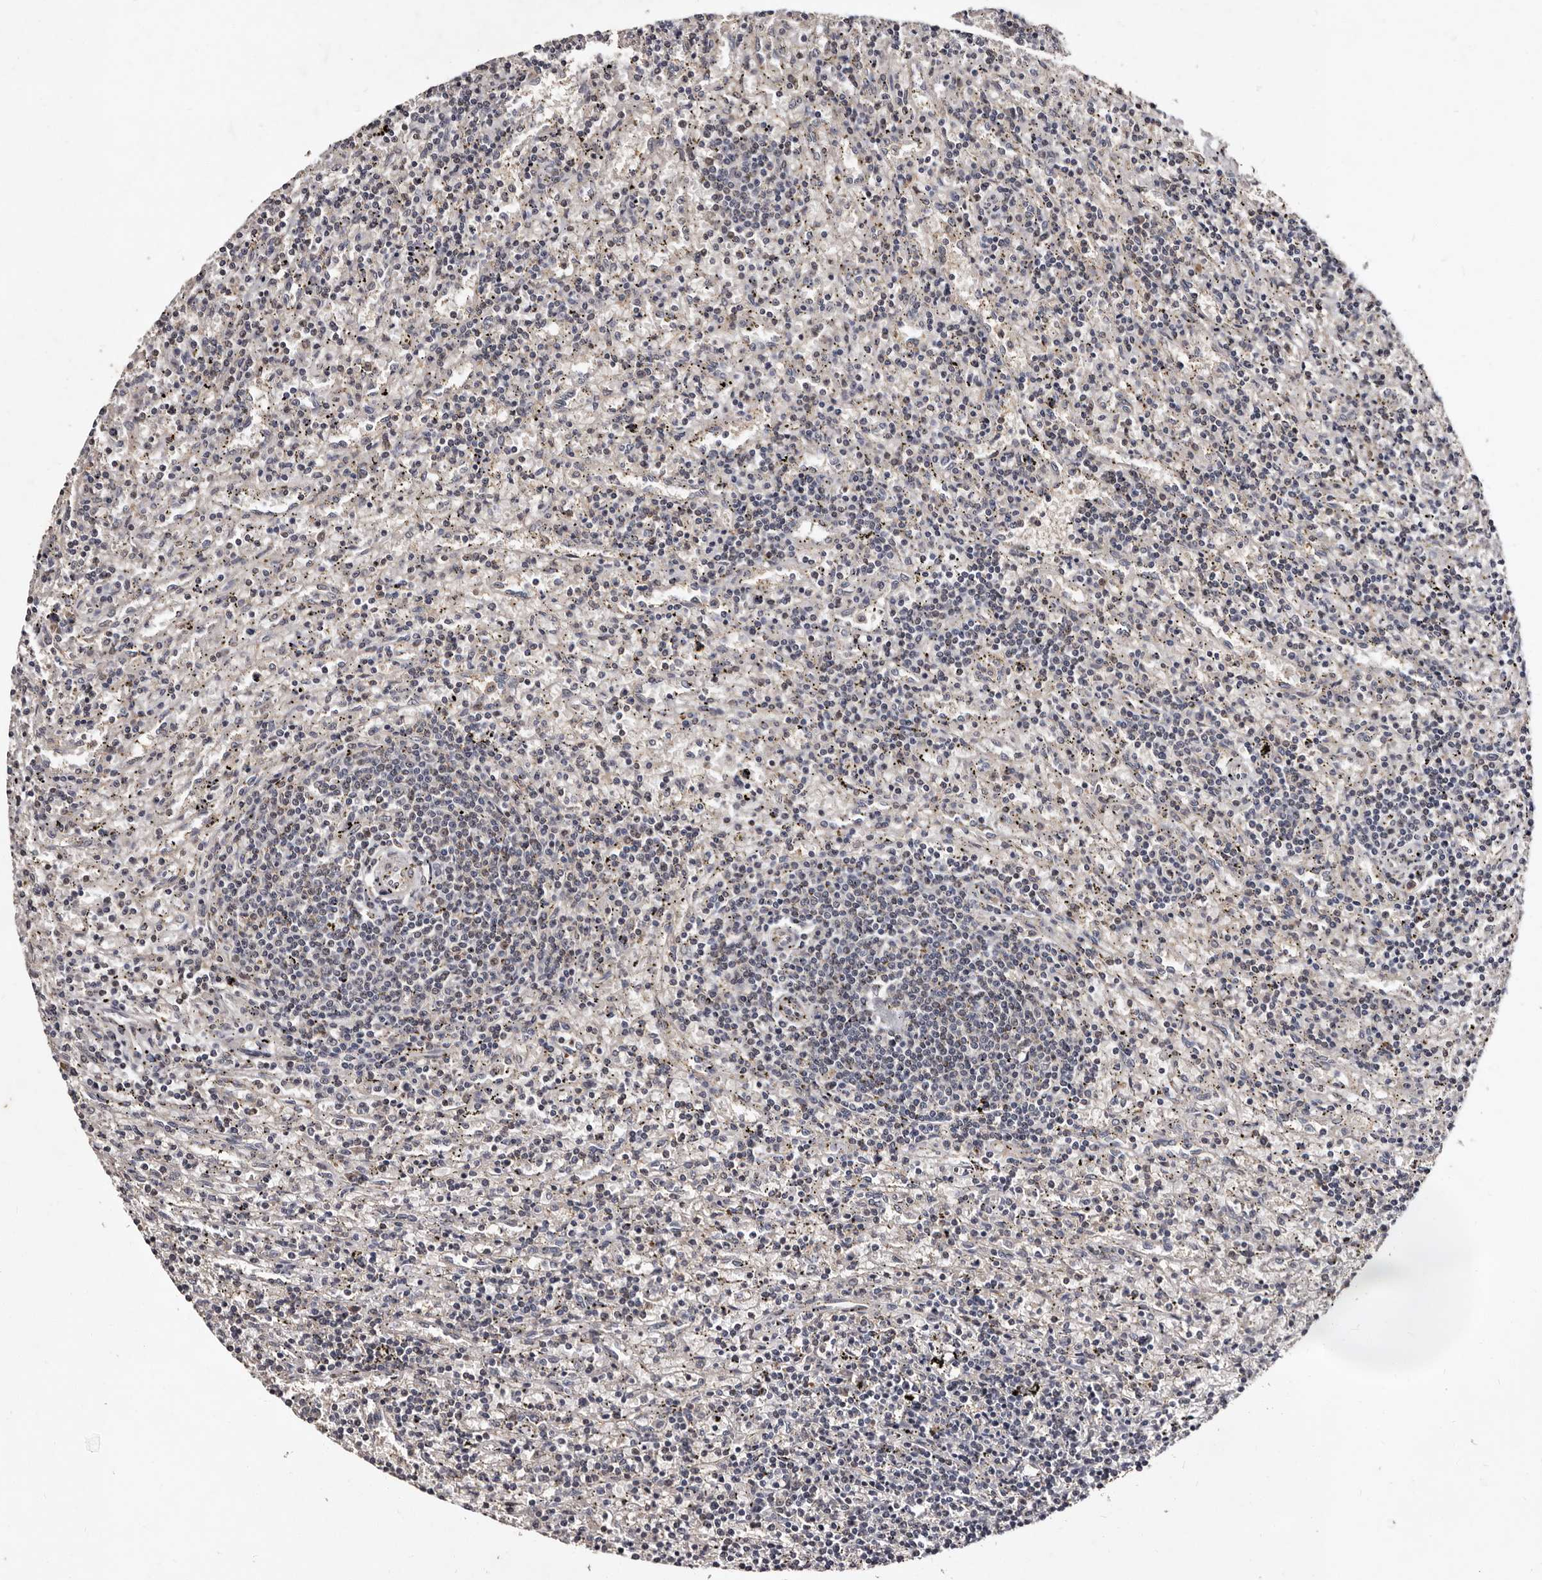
{"staining": {"intensity": "negative", "quantity": "none", "location": "none"}, "tissue": "lymphoma", "cell_type": "Tumor cells", "image_type": "cancer", "snomed": [{"axis": "morphology", "description": "Malignant lymphoma, non-Hodgkin's type, Low grade"}, {"axis": "topography", "description": "Spleen"}], "caption": "Immunohistochemistry histopathology image of neoplastic tissue: human lymphoma stained with DAB exhibits no significant protein positivity in tumor cells.", "gene": "MKRN3", "patient": {"sex": "male", "age": 76}}